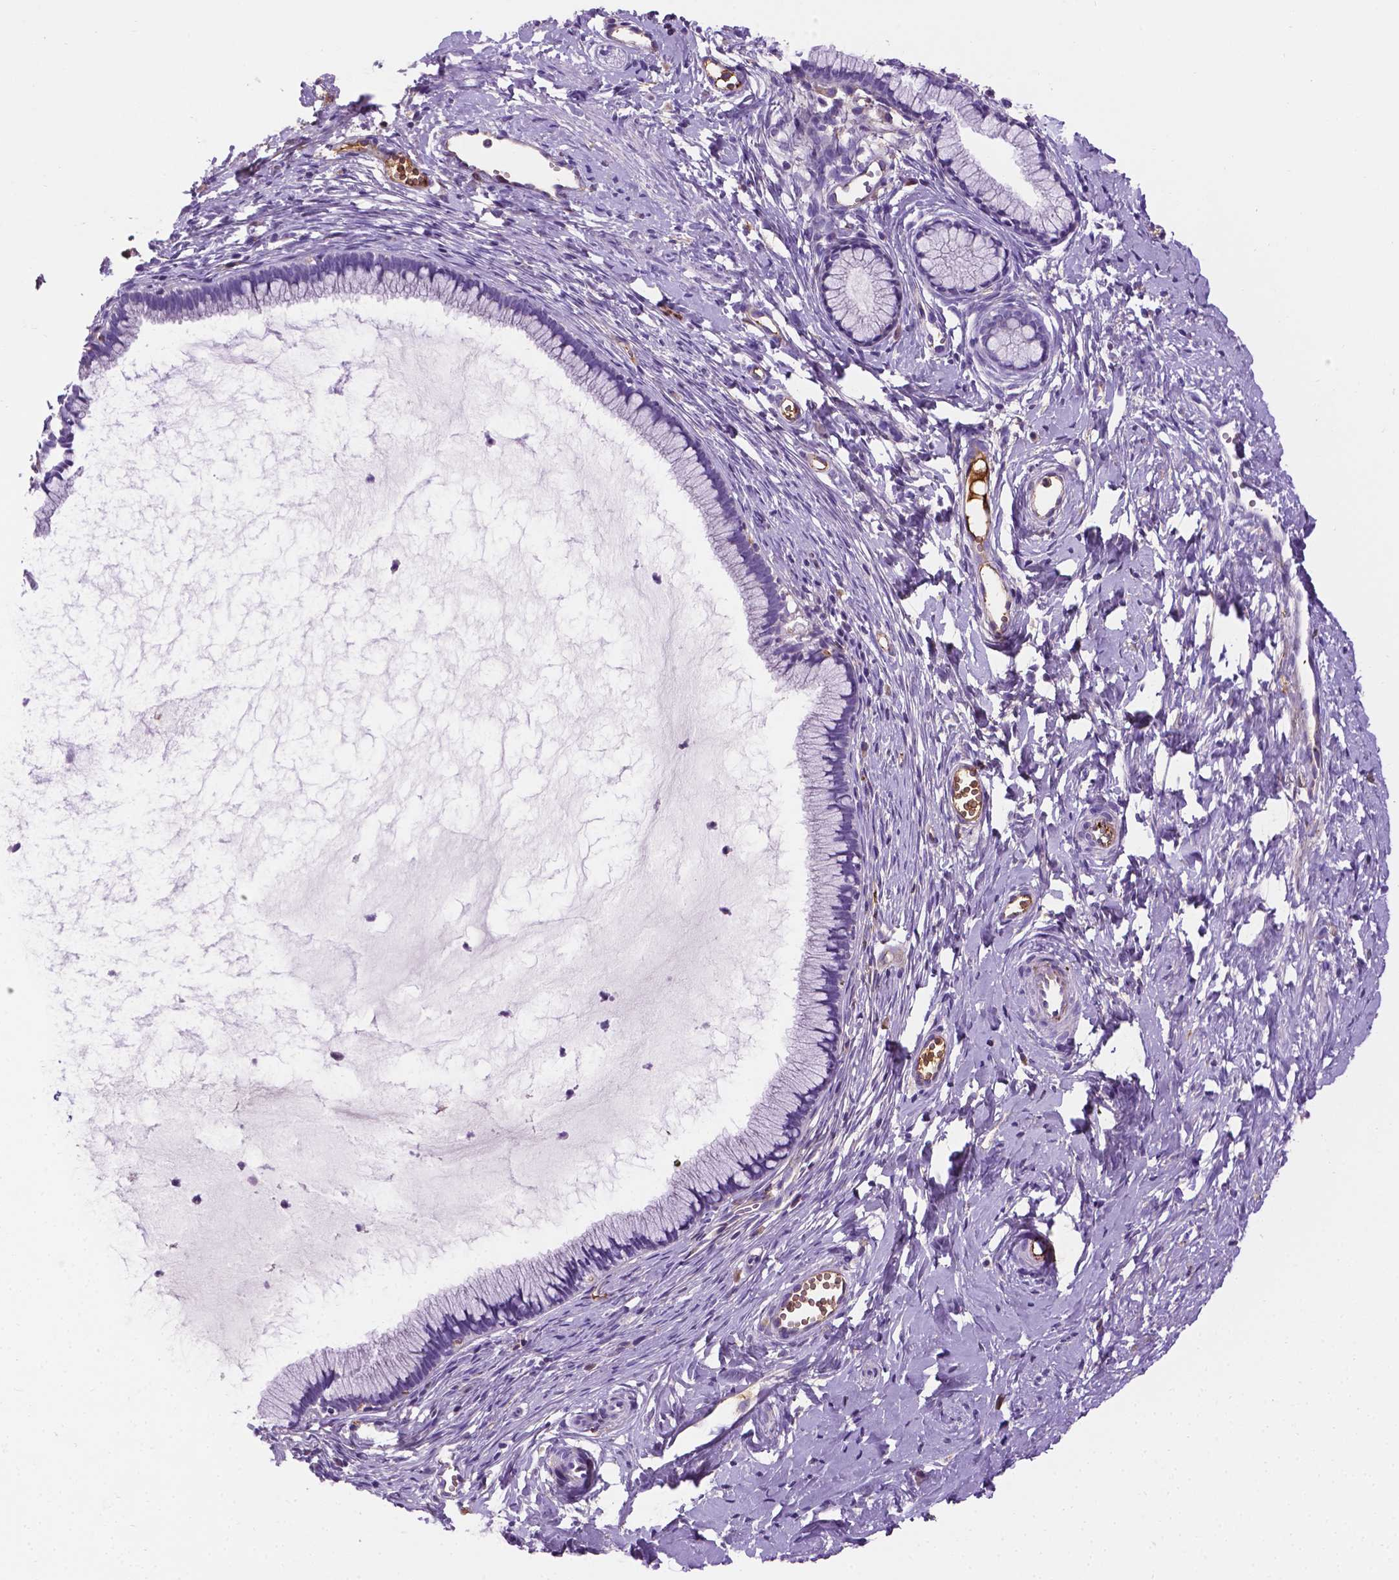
{"staining": {"intensity": "negative", "quantity": "none", "location": "none"}, "tissue": "cervix", "cell_type": "Glandular cells", "image_type": "normal", "snomed": [{"axis": "morphology", "description": "Normal tissue, NOS"}, {"axis": "topography", "description": "Cervix"}], "caption": "This is an immunohistochemistry (IHC) micrograph of benign cervix. There is no positivity in glandular cells.", "gene": "APOE", "patient": {"sex": "female", "age": 40}}